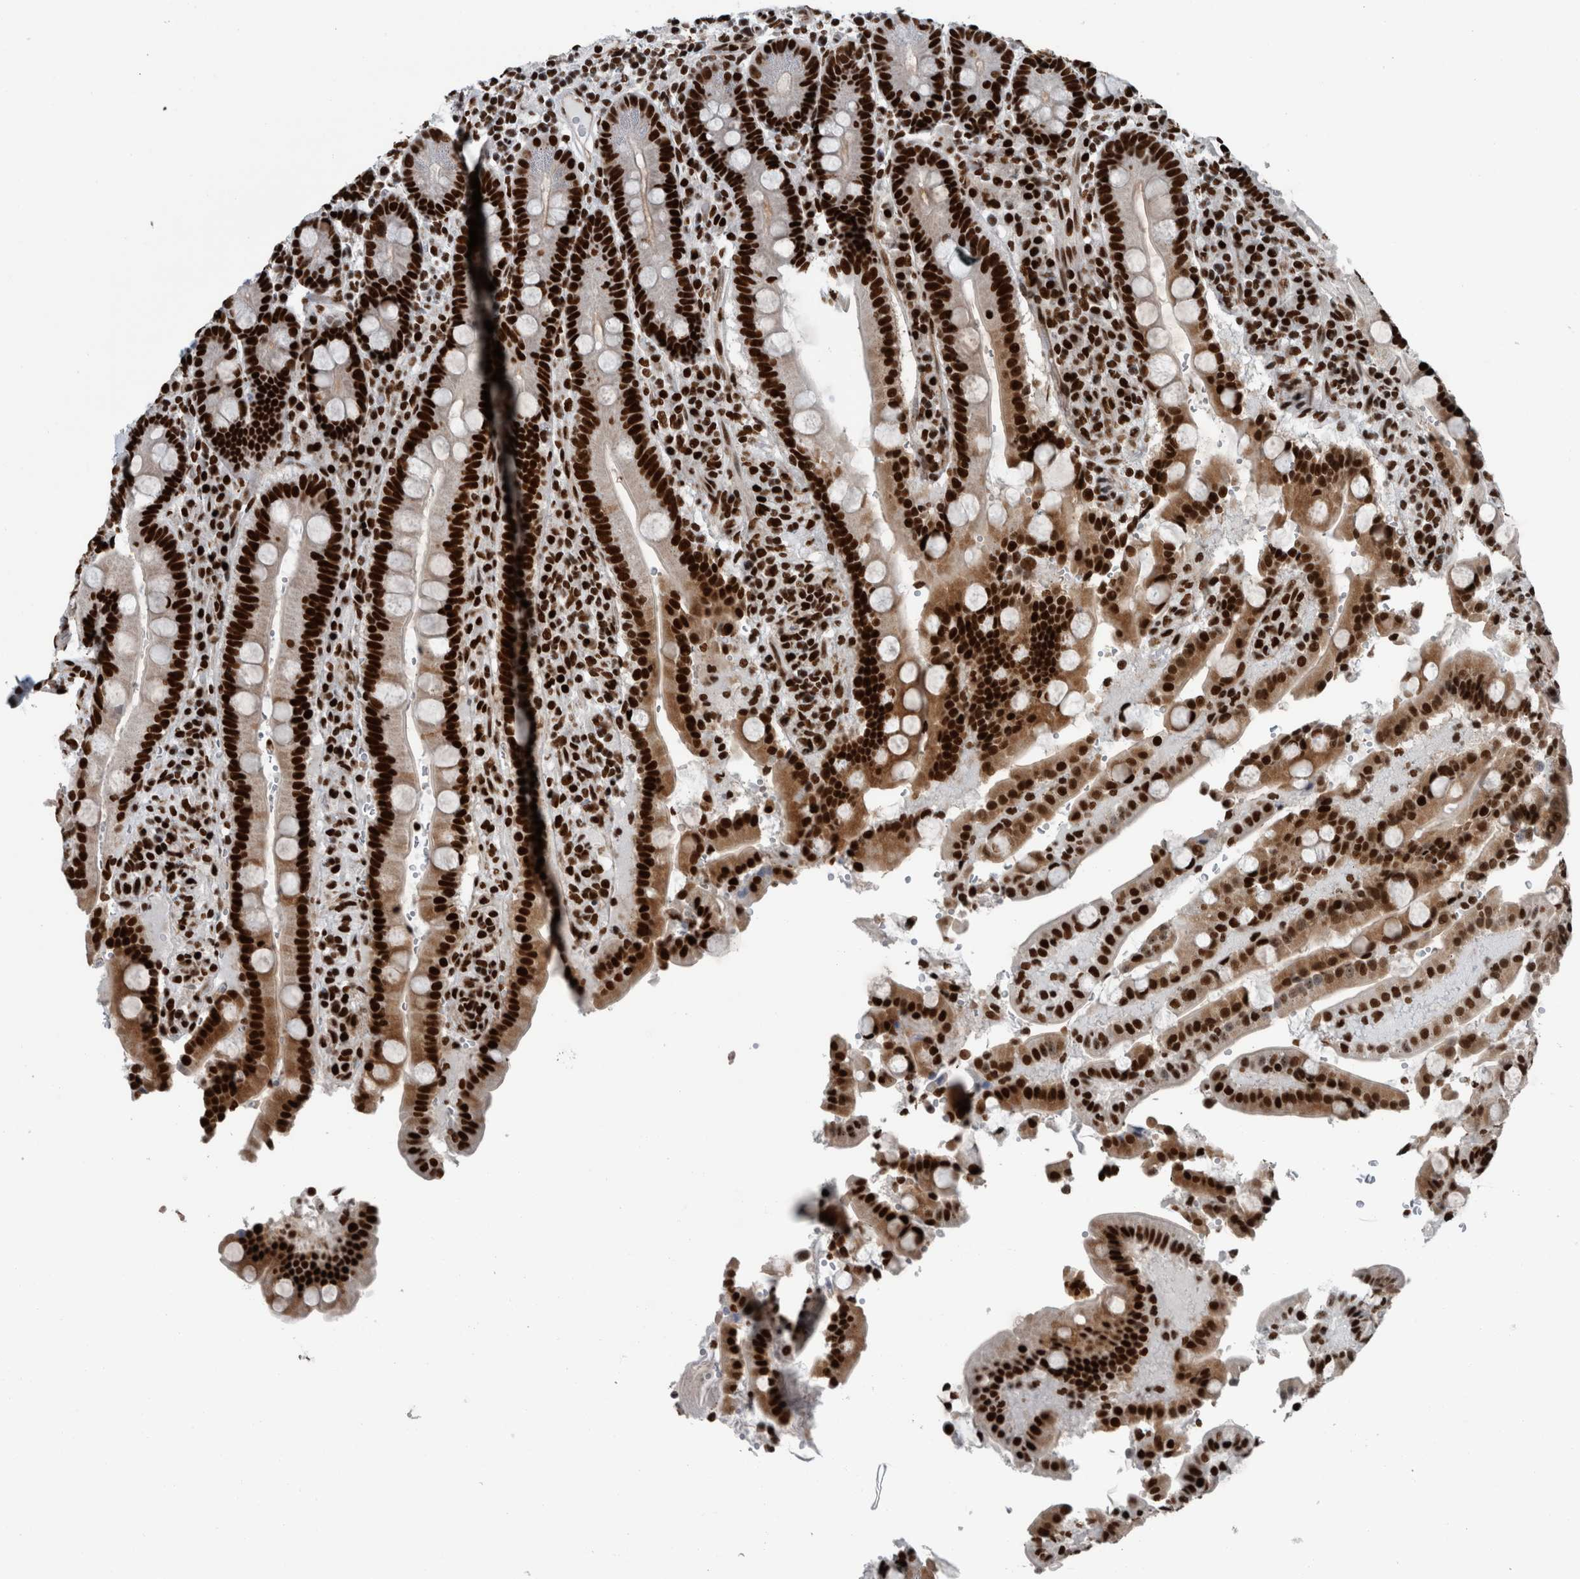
{"staining": {"intensity": "strong", "quantity": ">75%", "location": "nuclear"}, "tissue": "duodenum", "cell_type": "Glandular cells", "image_type": "normal", "snomed": [{"axis": "morphology", "description": "Normal tissue, NOS"}, {"axis": "topography", "description": "Small intestine, NOS"}], "caption": "Immunohistochemistry (IHC) micrograph of unremarkable duodenum stained for a protein (brown), which displays high levels of strong nuclear expression in about >75% of glandular cells.", "gene": "DNMT3A", "patient": {"sex": "female", "age": 71}}